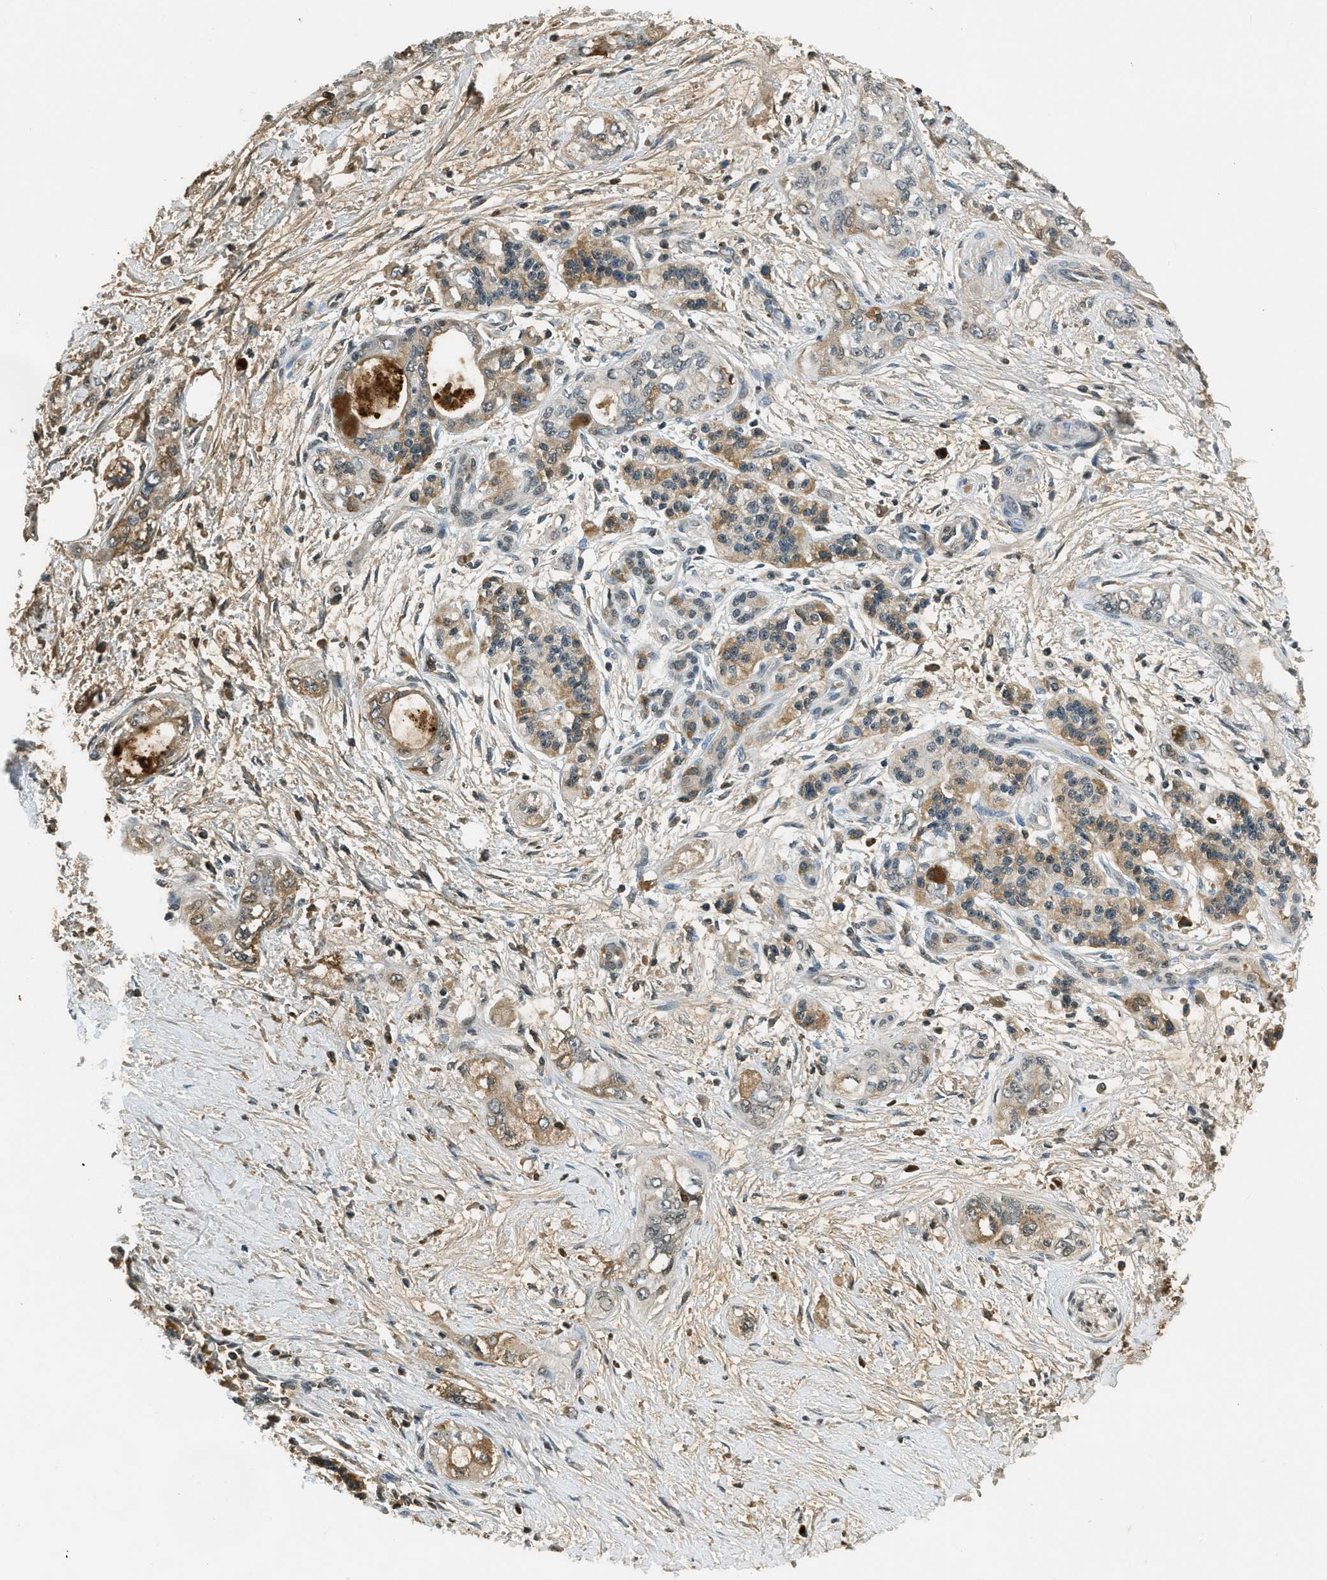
{"staining": {"intensity": "moderate", "quantity": ">75%", "location": "cytoplasmic/membranous"}, "tissue": "pancreatic cancer", "cell_type": "Tumor cells", "image_type": "cancer", "snomed": [{"axis": "morphology", "description": "Adenocarcinoma, NOS"}, {"axis": "topography", "description": "Pancreas"}], "caption": "Immunohistochemical staining of human pancreatic cancer (adenocarcinoma) demonstrates medium levels of moderate cytoplasmic/membranous expression in approximately >75% of tumor cells. (DAB IHC, brown staining for protein, blue staining for nuclei).", "gene": "PRTN3", "patient": {"sex": "male", "age": 70}}